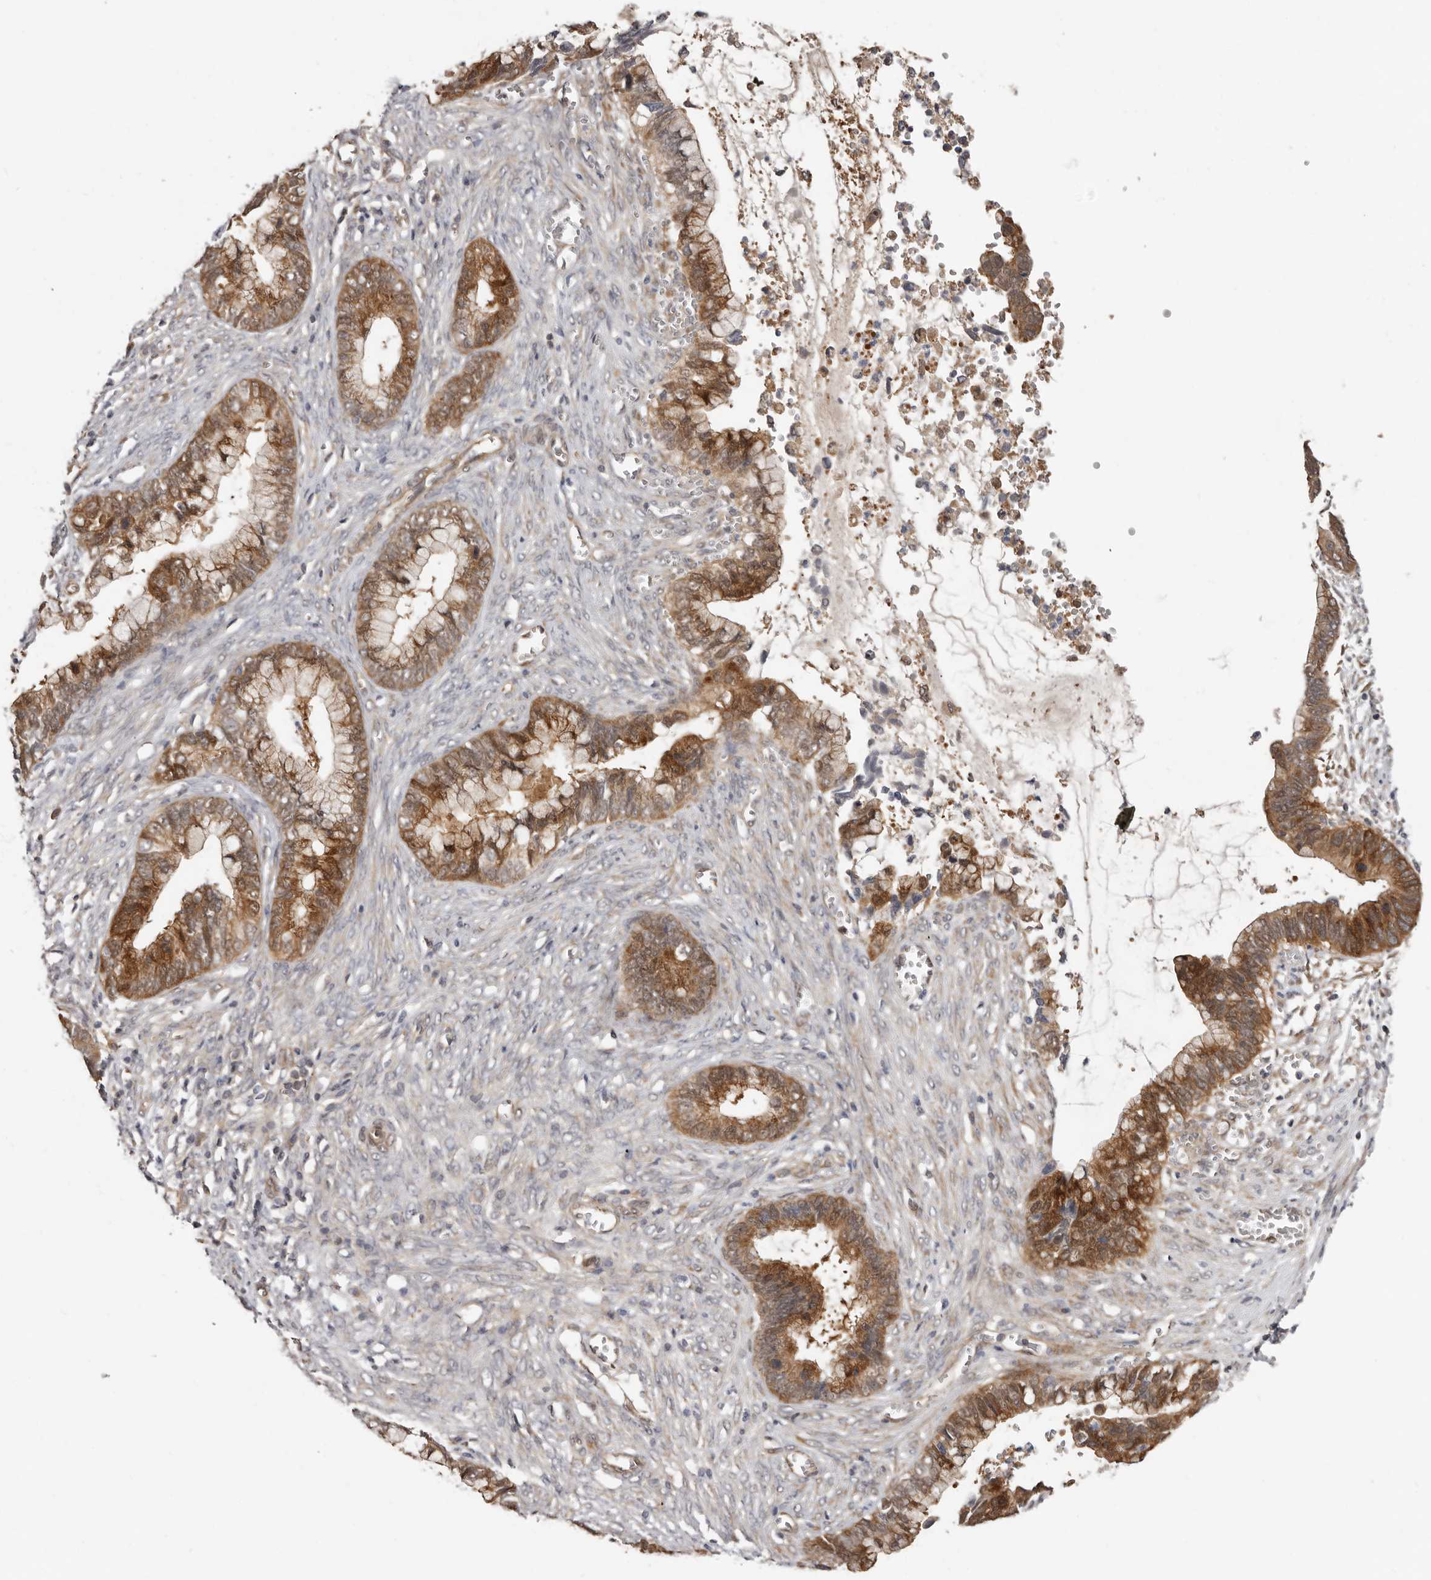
{"staining": {"intensity": "moderate", "quantity": ">75%", "location": "cytoplasmic/membranous"}, "tissue": "cervical cancer", "cell_type": "Tumor cells", "image_type": "cancer", "snomed": [{"axis": "morphology", "description": "Adenocarcinoma, NOS"}, {"axis": "topography", "description": "Cervix"}], "caption": "Cervical adenocarcinoma stained for a protein (brown) demonstrates moderate cytoplasmic/membranous positive staining in approximately >75% of tumor cells.", "gene": "SBDS", "patient": {"sex": "female", "age": 44}}